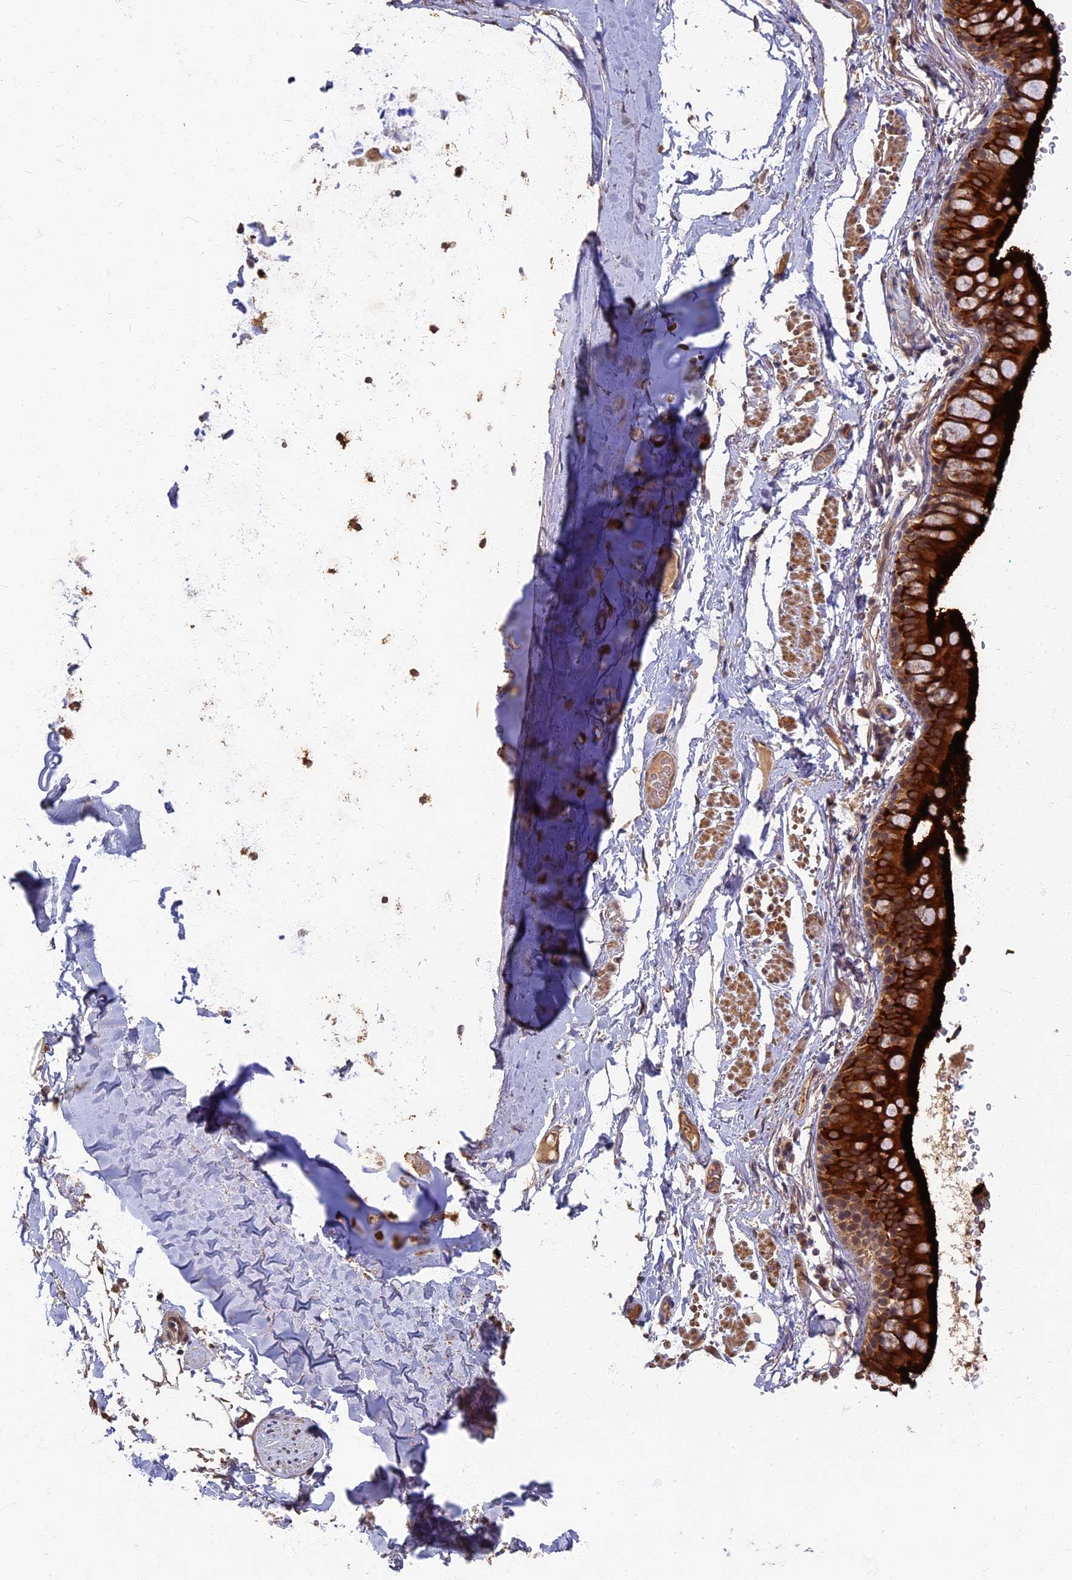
{"staining": {"intensity": "moderate", "quantity": ">75%", "location": "cytoplasmic/membranous"}, "tissue": "adipose tissue", "cell_type": "Adipocytes", "image_type": "normal", "snomed": [{"axis": "morphology", "description": "Normal tissue, NOS"}, {"axis": "topography", "description": "Lymph node"}, {"axis": "topography", "description": "Bronchus"}], "caption": "Immunohistochemistry staining of normal adipose tissue, which demonstrates medium levels of moderate cytoplasmic/membranous staining in about >75% of adipocytes indicating moderate cytoplasmic/membranous protein expression. The staining was performed using DAB (brown) for protein detection and nuclei were counterstained in hematoxylin (blue).", "gene": "RSPH3", "patient": {"sex": "male", "age": 63}}